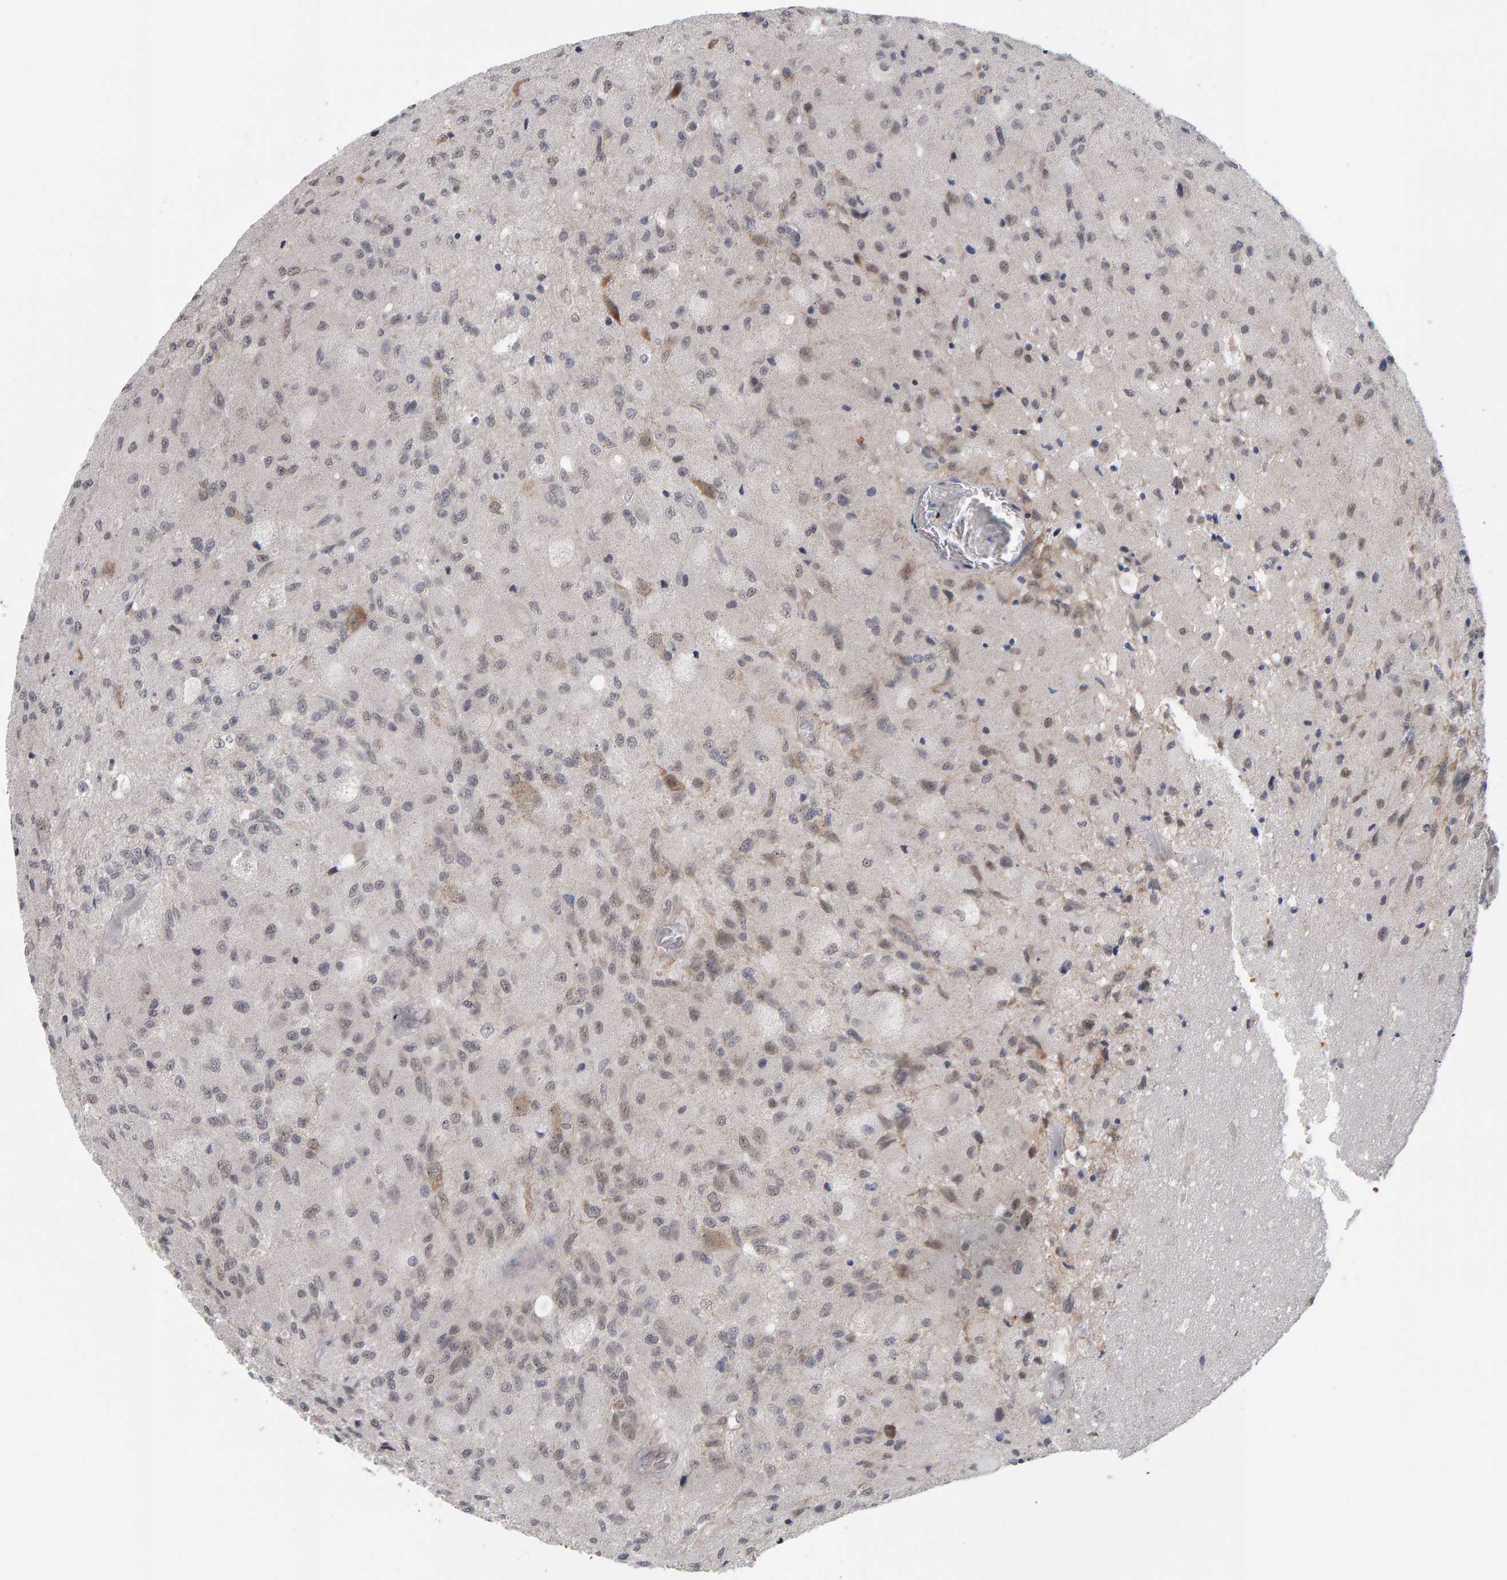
{"staining": {"intensity": "weak", "quantity": "25%-75%", "location": "cytoplasmic/membranous,nuclear"}, "tissue": "glioma", "cell_type": "Tumor cells", "image_type": "cancer", "snomed": [{"axis": "morphology", "description": "Normal tissue, NOS"}, {"axis": "morphology", "description": "Glioma, malignant, High grade"}, {"axis": "topography", "description": "Cerebral cortex"}], "caption": "This image displays immunohistochemistry (IHC) staining of human glioma, with low weak cytoplasmic/membranous and nuclear staining in approximately 25%-75% of tumor cells.", "gene": "DAP3", "patient": {"sex": "male", "age": 77}}